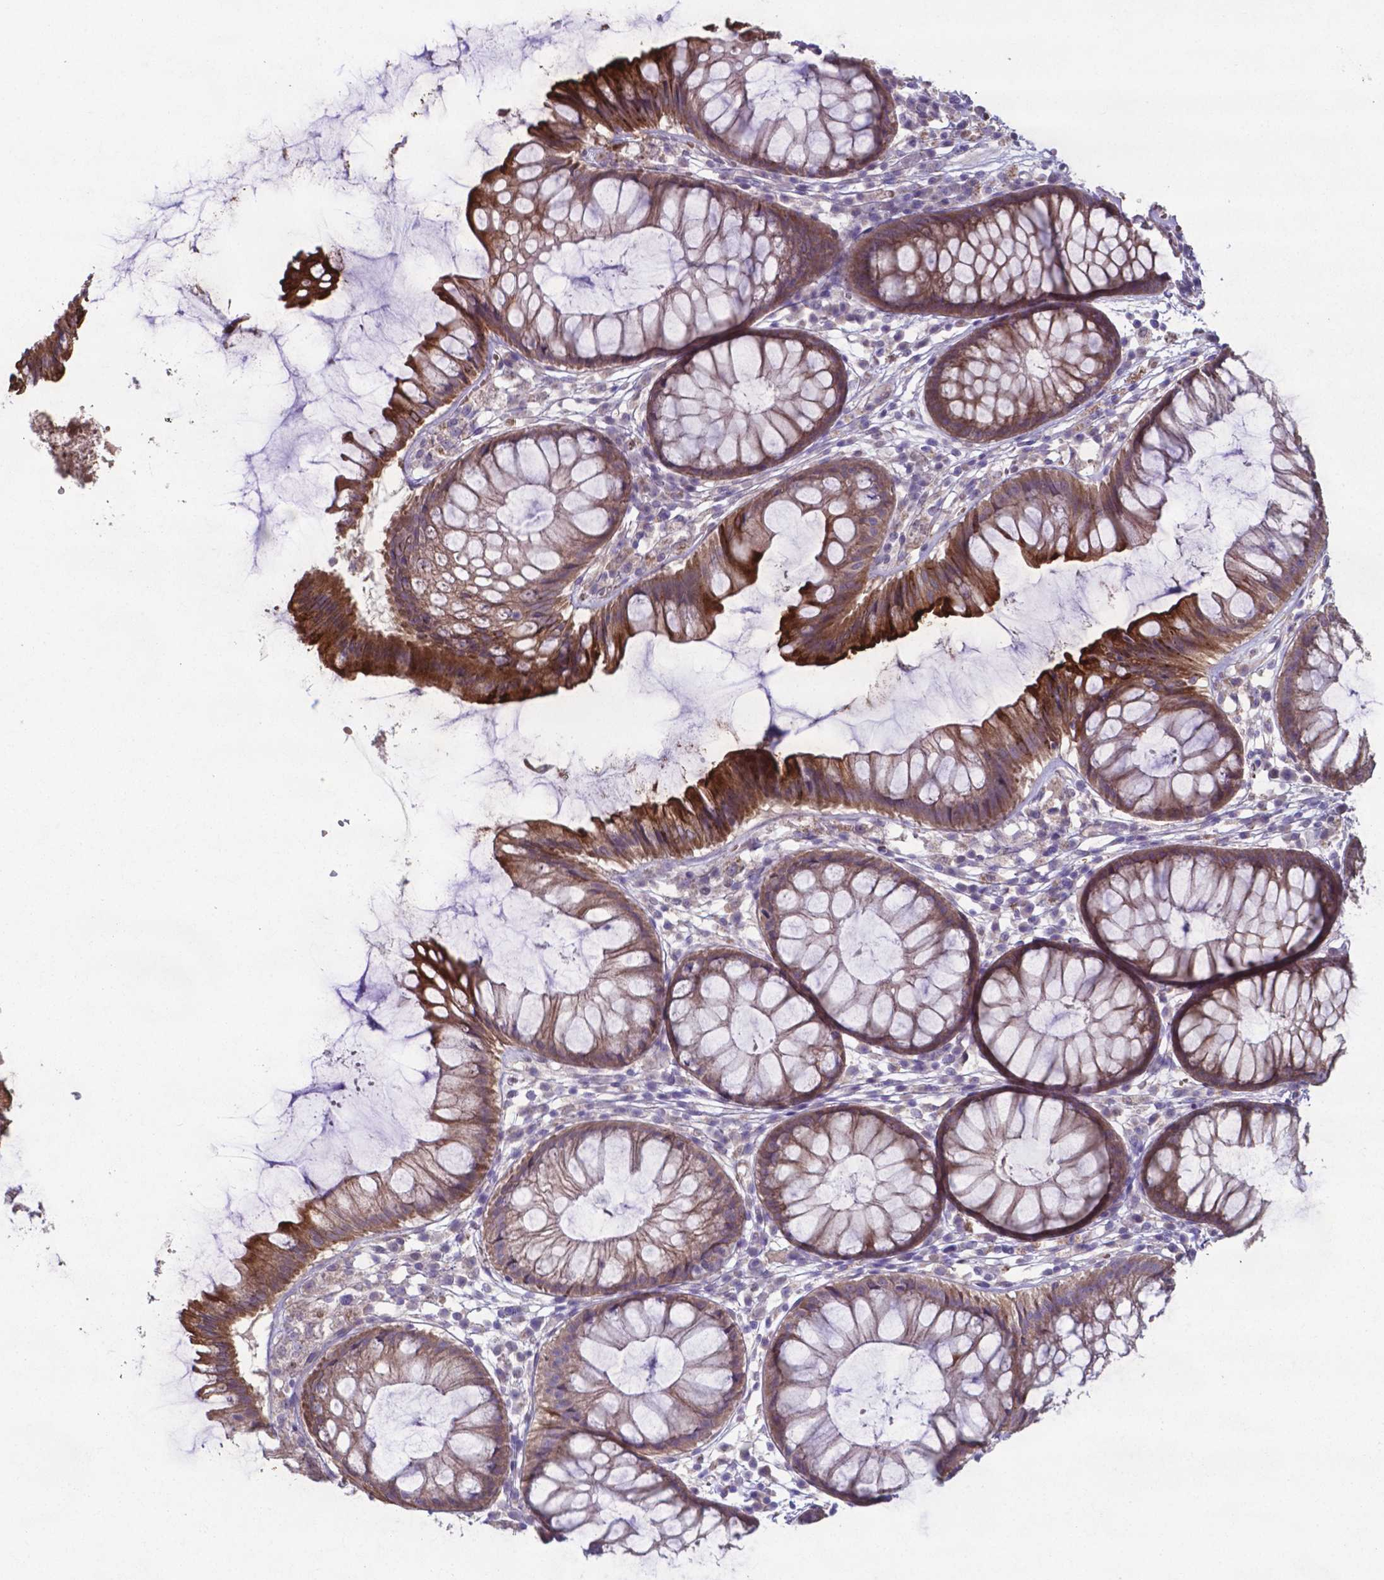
{"staining": {"intensity": "negative", "quantity": "none", "location": "none"}, "tissue": "colon", "cell_type": "Endothelial cells", "image_type": "normal", "snomed": [{"axis": "morphology", "description": "Normal tissue, NOS"}, {"axis": "morphology", "description": "Adenocarcinoma, NOS"}, {"axis": "topography", "description": "Colon"}], "caption": "Endothelial cells show no significant protein expression in normal colon. (DAB (3,3'-diaminobenzidine) immunohistochemistry (IHC) with hematoxylin counter stain).", "gene": "TYRO3", "patient": {"sex": "male", "age": 65}}